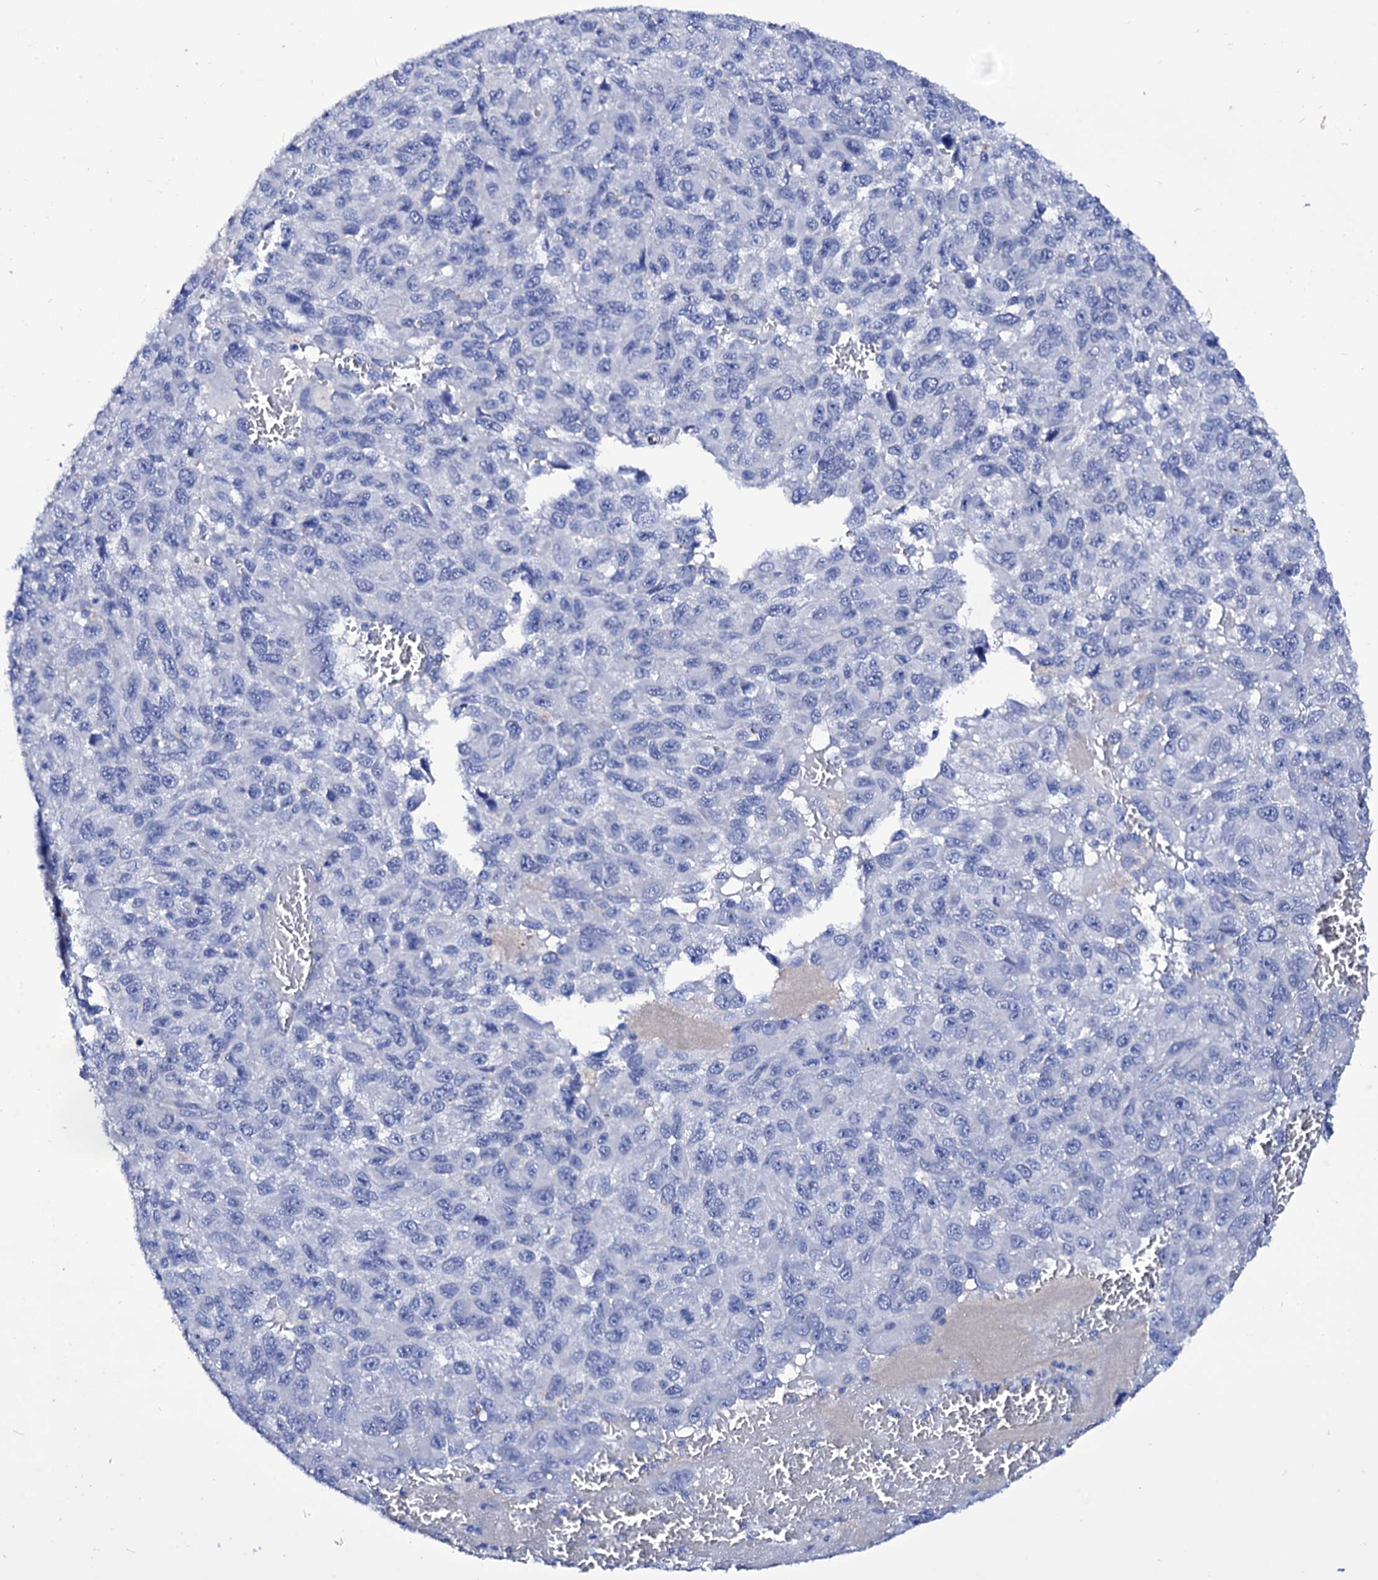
{"staining": {"intensity": "negative", "quantity": "none", "location": "none"}, "tissue": "melanoma", "cell_type": "Tumor cells", "image_type": "cancer", "snomed": [{"axis": "morphology", "description": "Normal tissue, NOS"}, {"axis": "morphology", "description": "Malignant melanoma, NOS"}, {"axis": "topography", "description": "Skin"}], "caption": "Melanoma was stained to show a protein in brown. There is no significant positivity in tumor cells. (DAB (3,3'-diaminobenzidine) IHC with hematoxylin counter stain).", "gene": "AXL", "patient": {"sex": "female", "age": 96}}